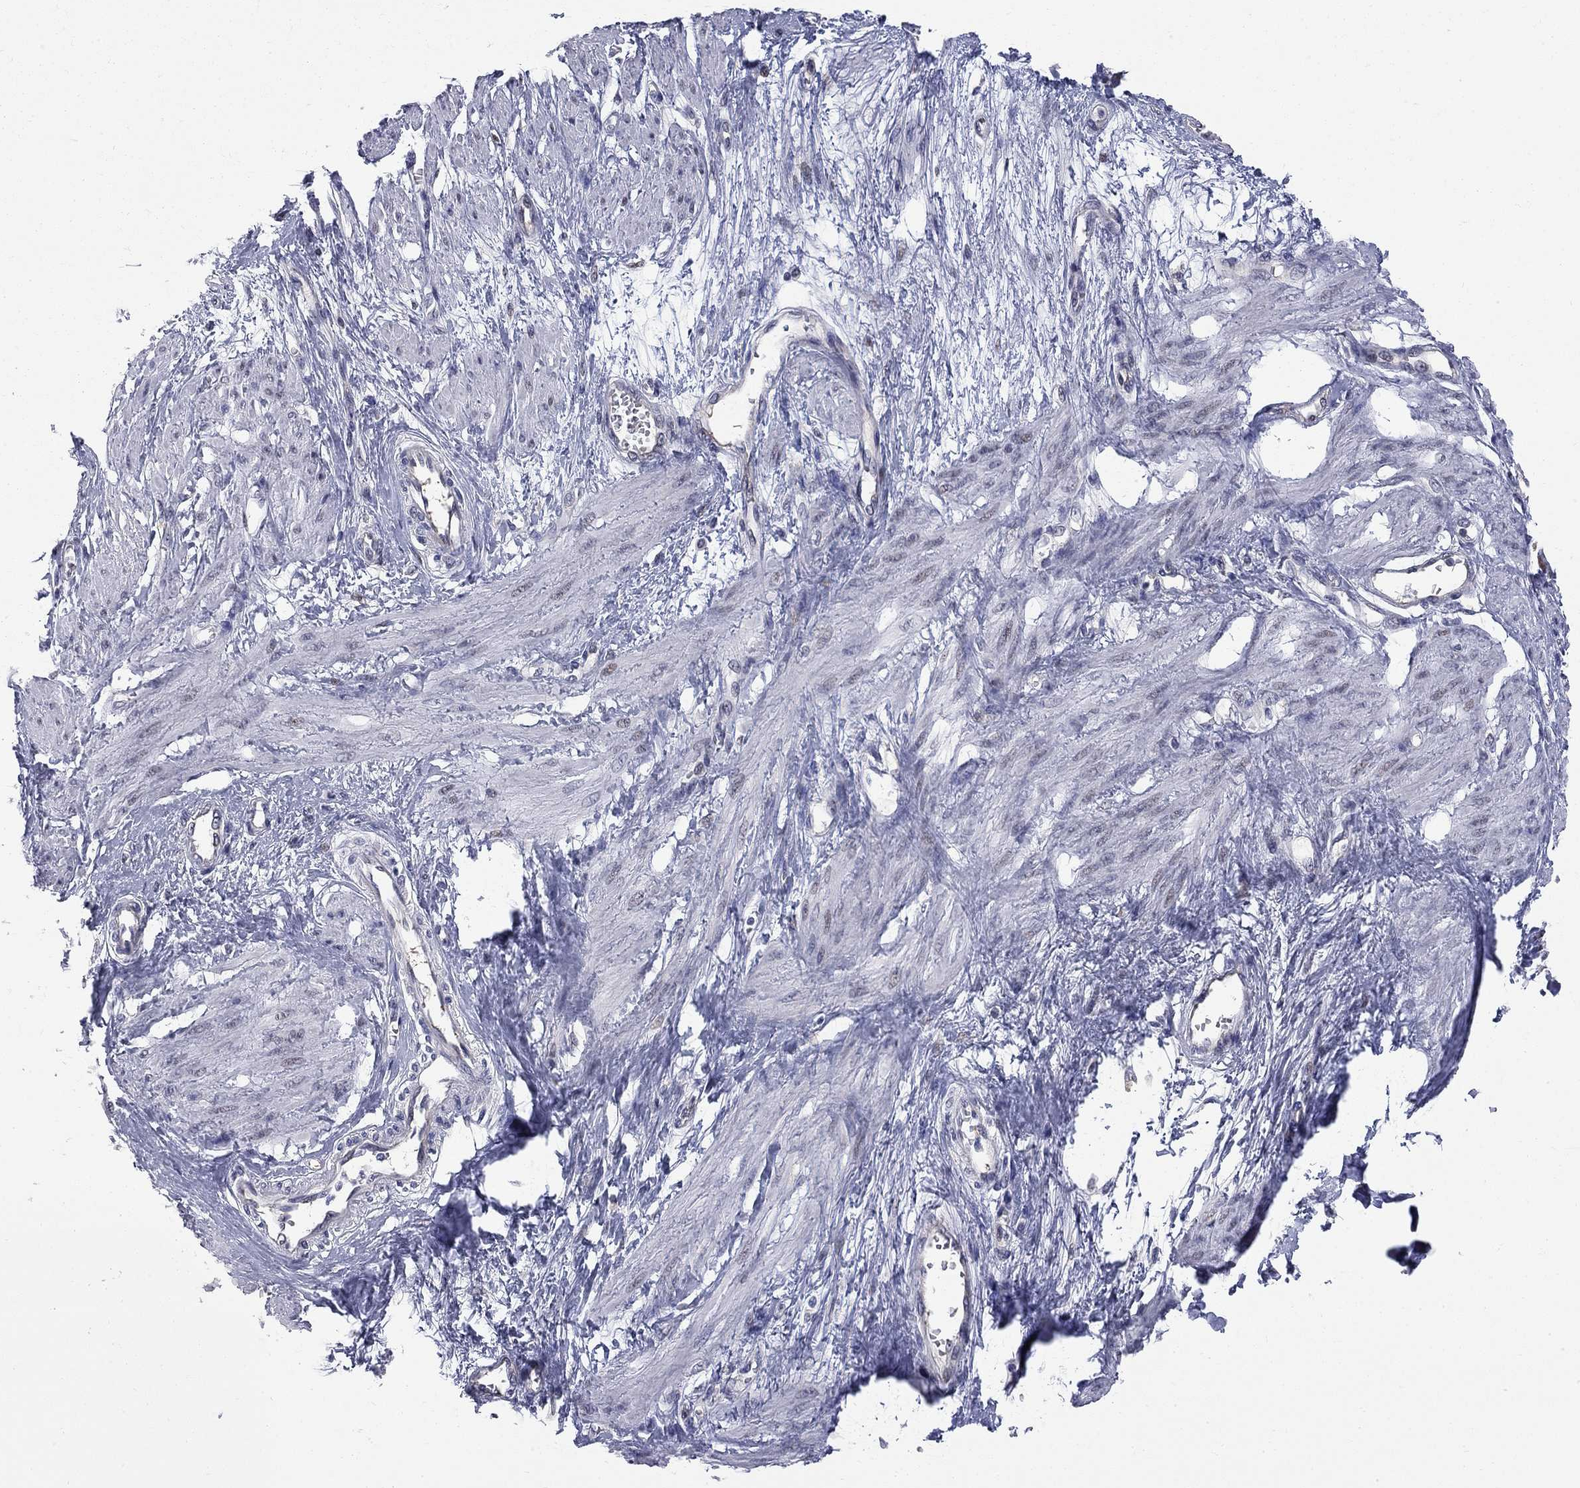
{"staining": {"intensity": "negative", "quantity": "none", "location": "none"}, "tissue": "smooth muscle", "cell_type": "Smooth muscle cells", "image_type": "normal", "snomed": [{"axis": "morphology", "description": "Normal tissue, NOS"}, {"axis": "topography", "description": "Smooth muscle"}, {"axis": "topography", "description": "Uterus"}], "caption": "Immunohistochemistry (IHC) of normal smooth muscle displays no positivity in smooth muscle cells. (DAB (3,3'-diaminobenzidine) IHC, high magnification).", "gene": "ENSG00000255639", "patient": {"sex": "female", "age": 39}}